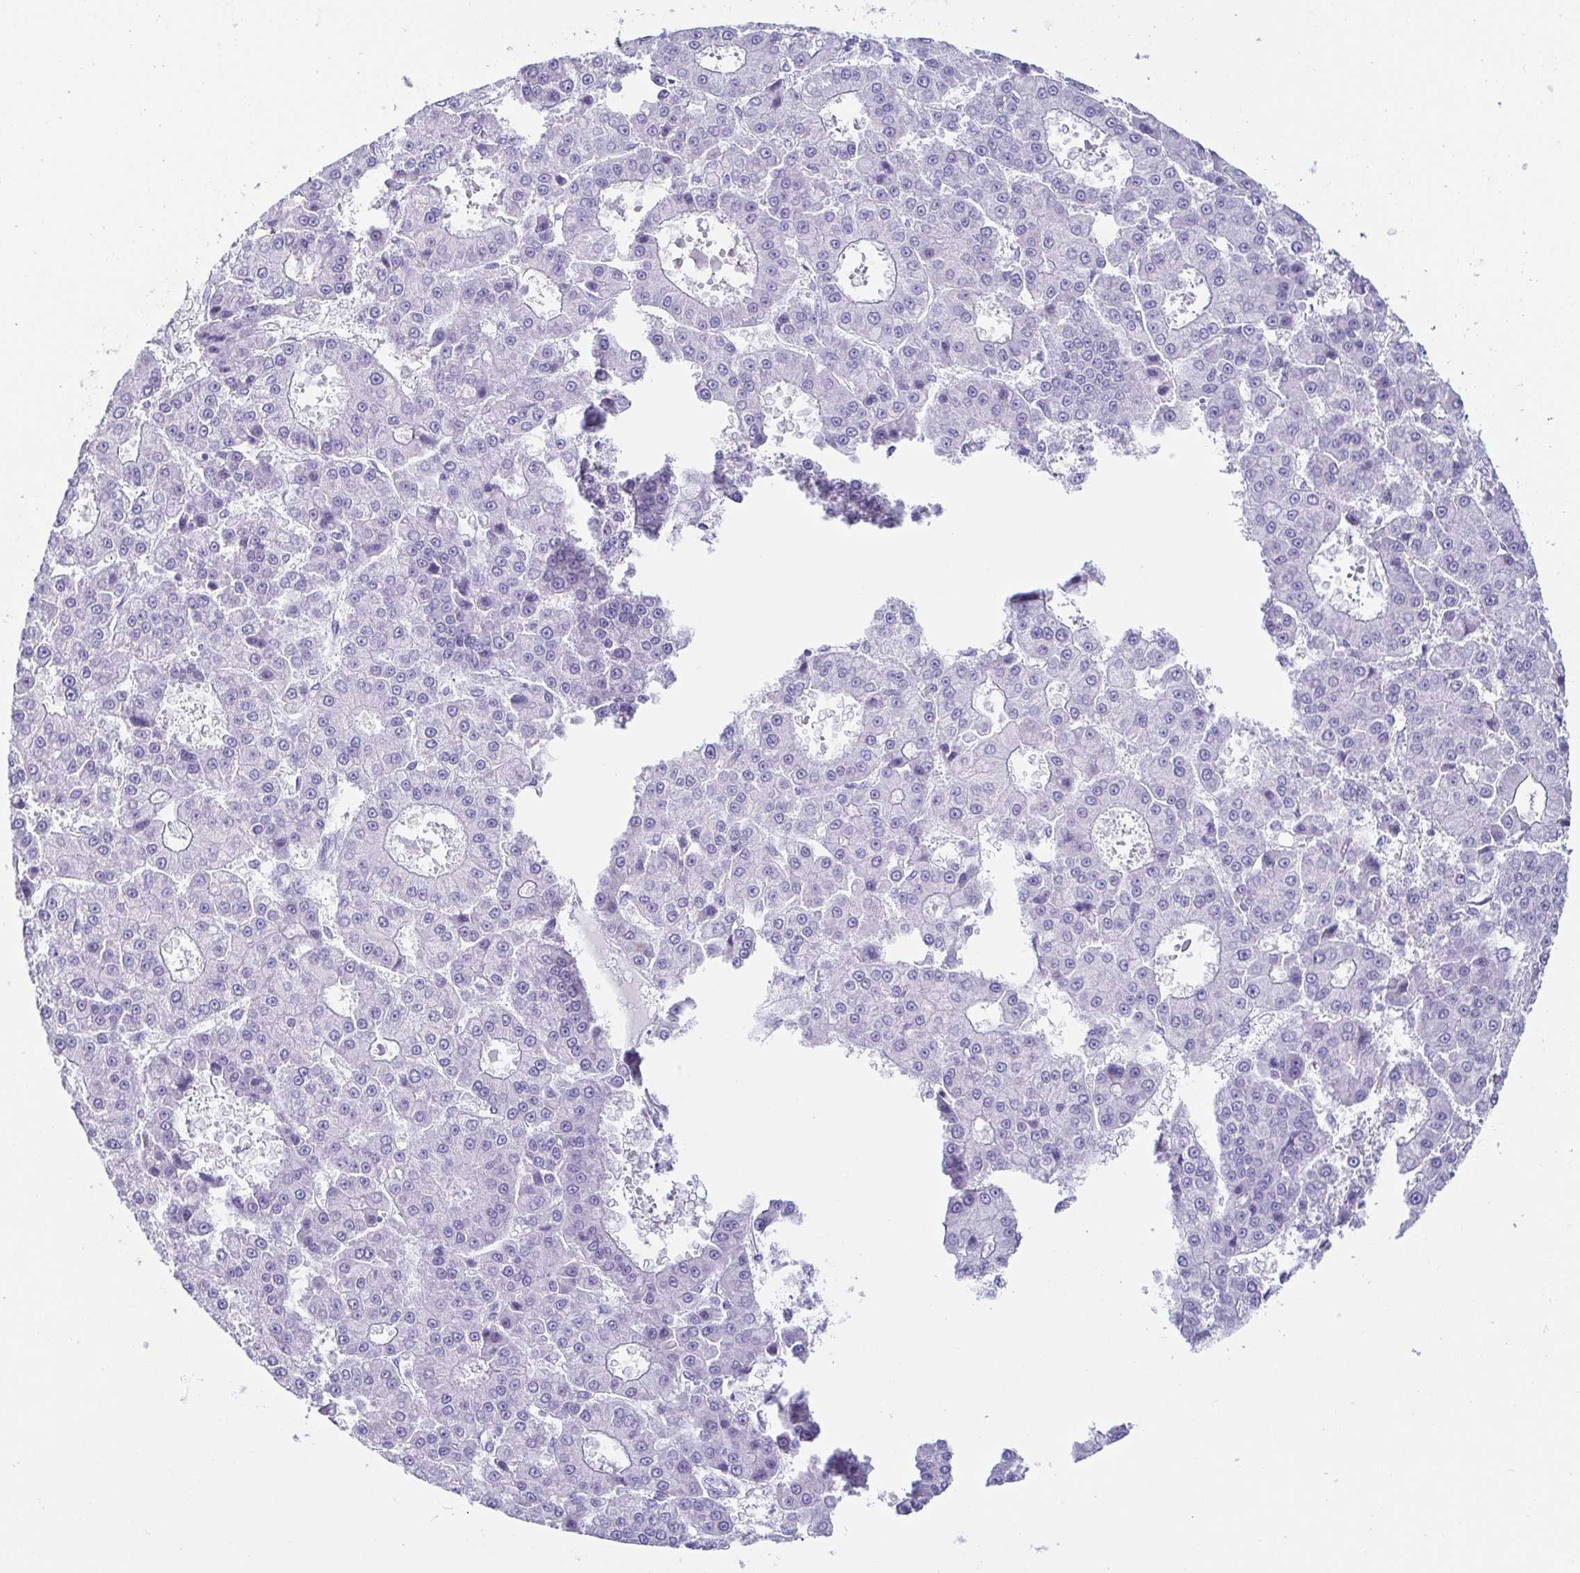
{"staining": {"intensity": "negative", "quantity": "none", "location": "none"}, "tissue": "liver cancer", "cell_type": "Tumor cells", "image_type": "cancer", "snomed": [{"axis": "morphology", "description": "Carcinoma, Hepatocellular, NOS"}, {"axis": "topography", "description": "Liver"}], "caption": "Immunohistochemistry (IHC) histopathology image of neoplastic tissue: human hepatocellular carcinoma (liver) stained with DAB reveals no significant protein positivity in tumor cells.", "gene": "CD164L2", "patient": {"sex": "male", "age": 70}}